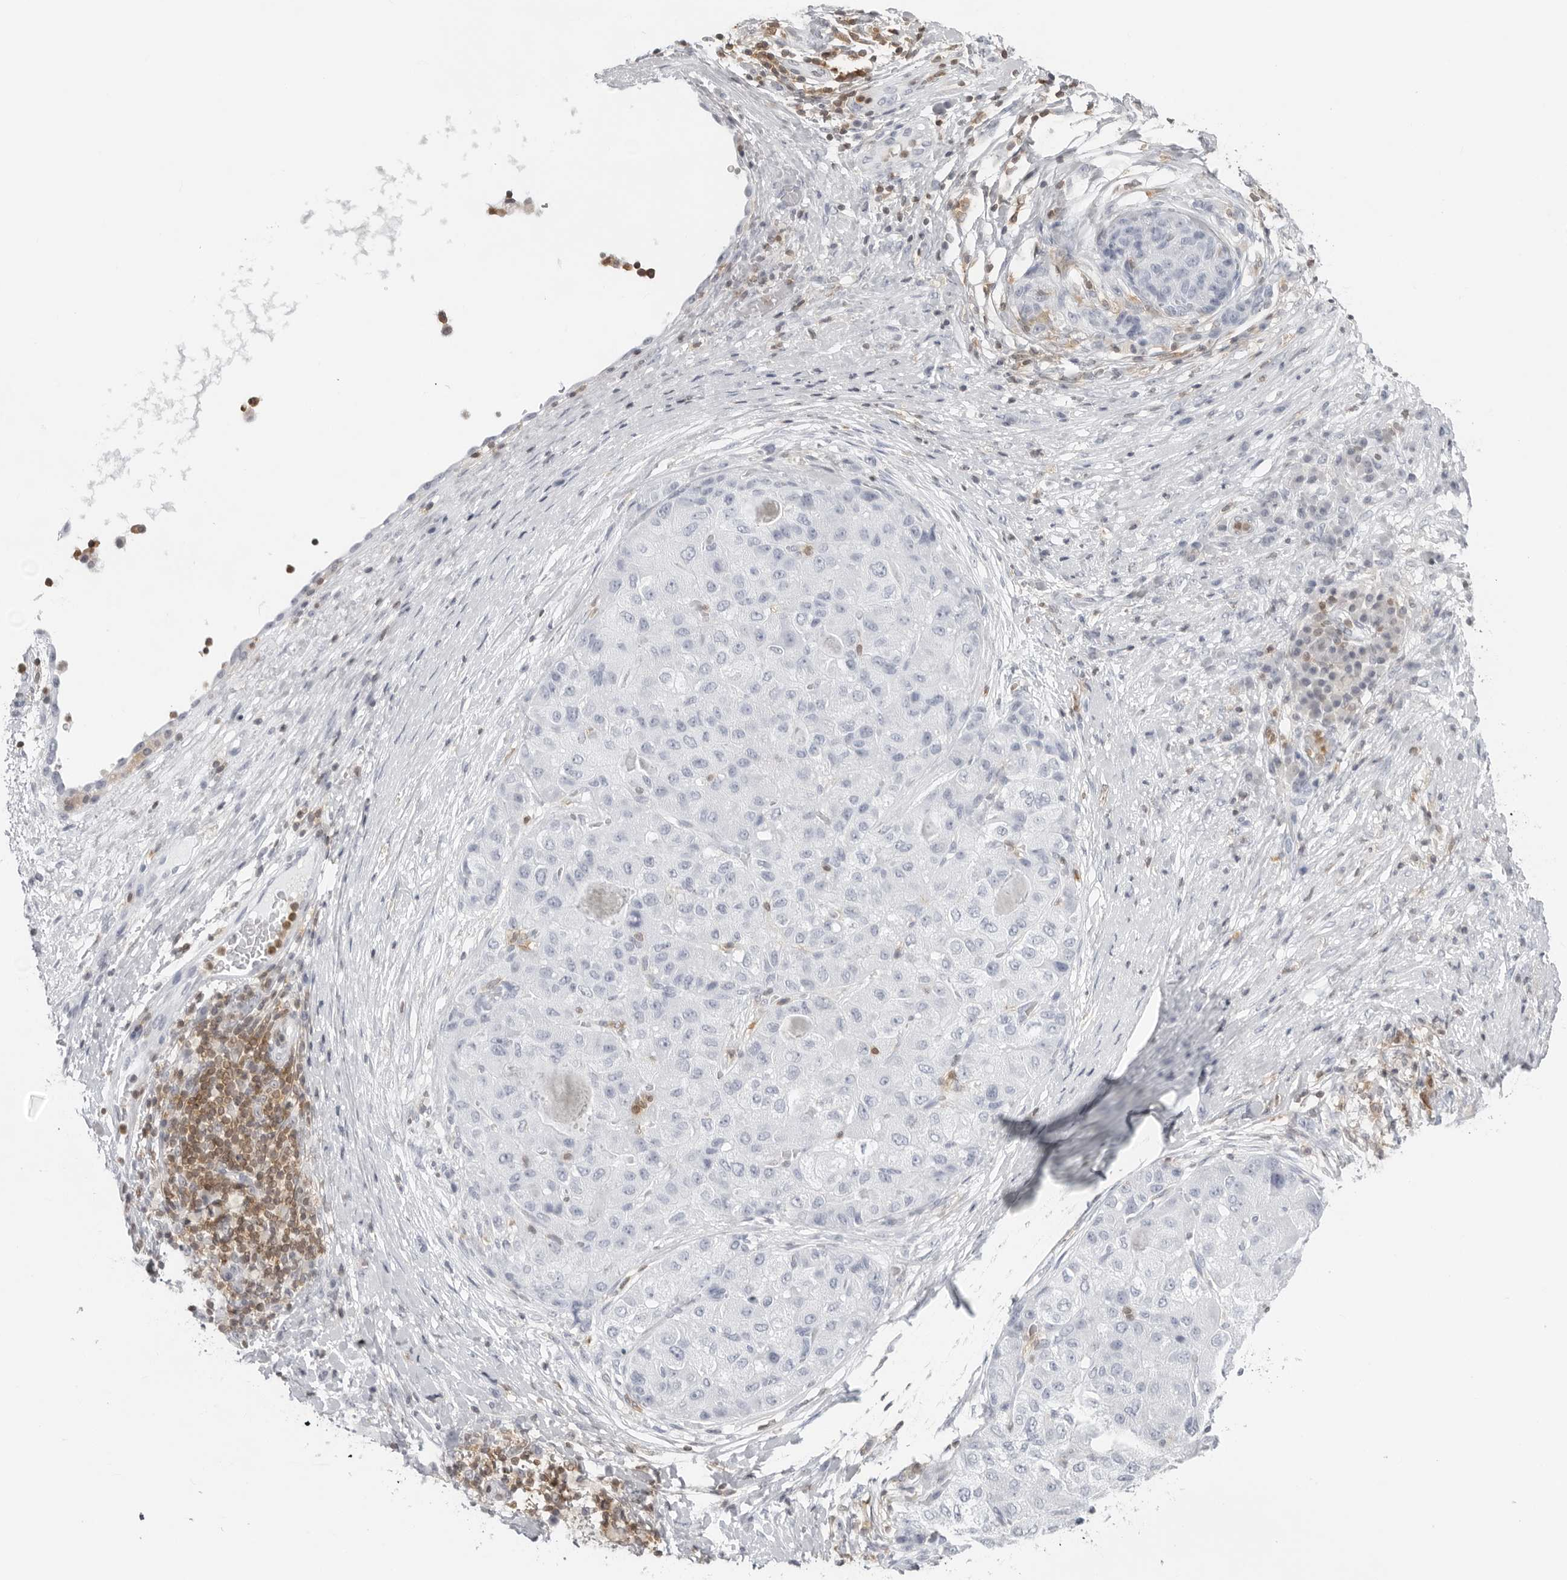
{"staining": {"intensity": "negative", "quantity": "none", "location": "none"}, "tissue": "liver cancer", "cell_type": "Tumor cells", "image_type": "cancer", "snomed": [{"axis": "morphology", "description": "Carcinoma, Hepatocellular, NOS"}, {"axis": "topography", "description": "Liver"}], "caption": "DAB immunohistochemical staining of liver cancer (hepatocellular carcinoma) demonstrates no significant staining in tumor cells.", "gene": "FMNL1", "patient": {"sex": "male", "age": 80}}